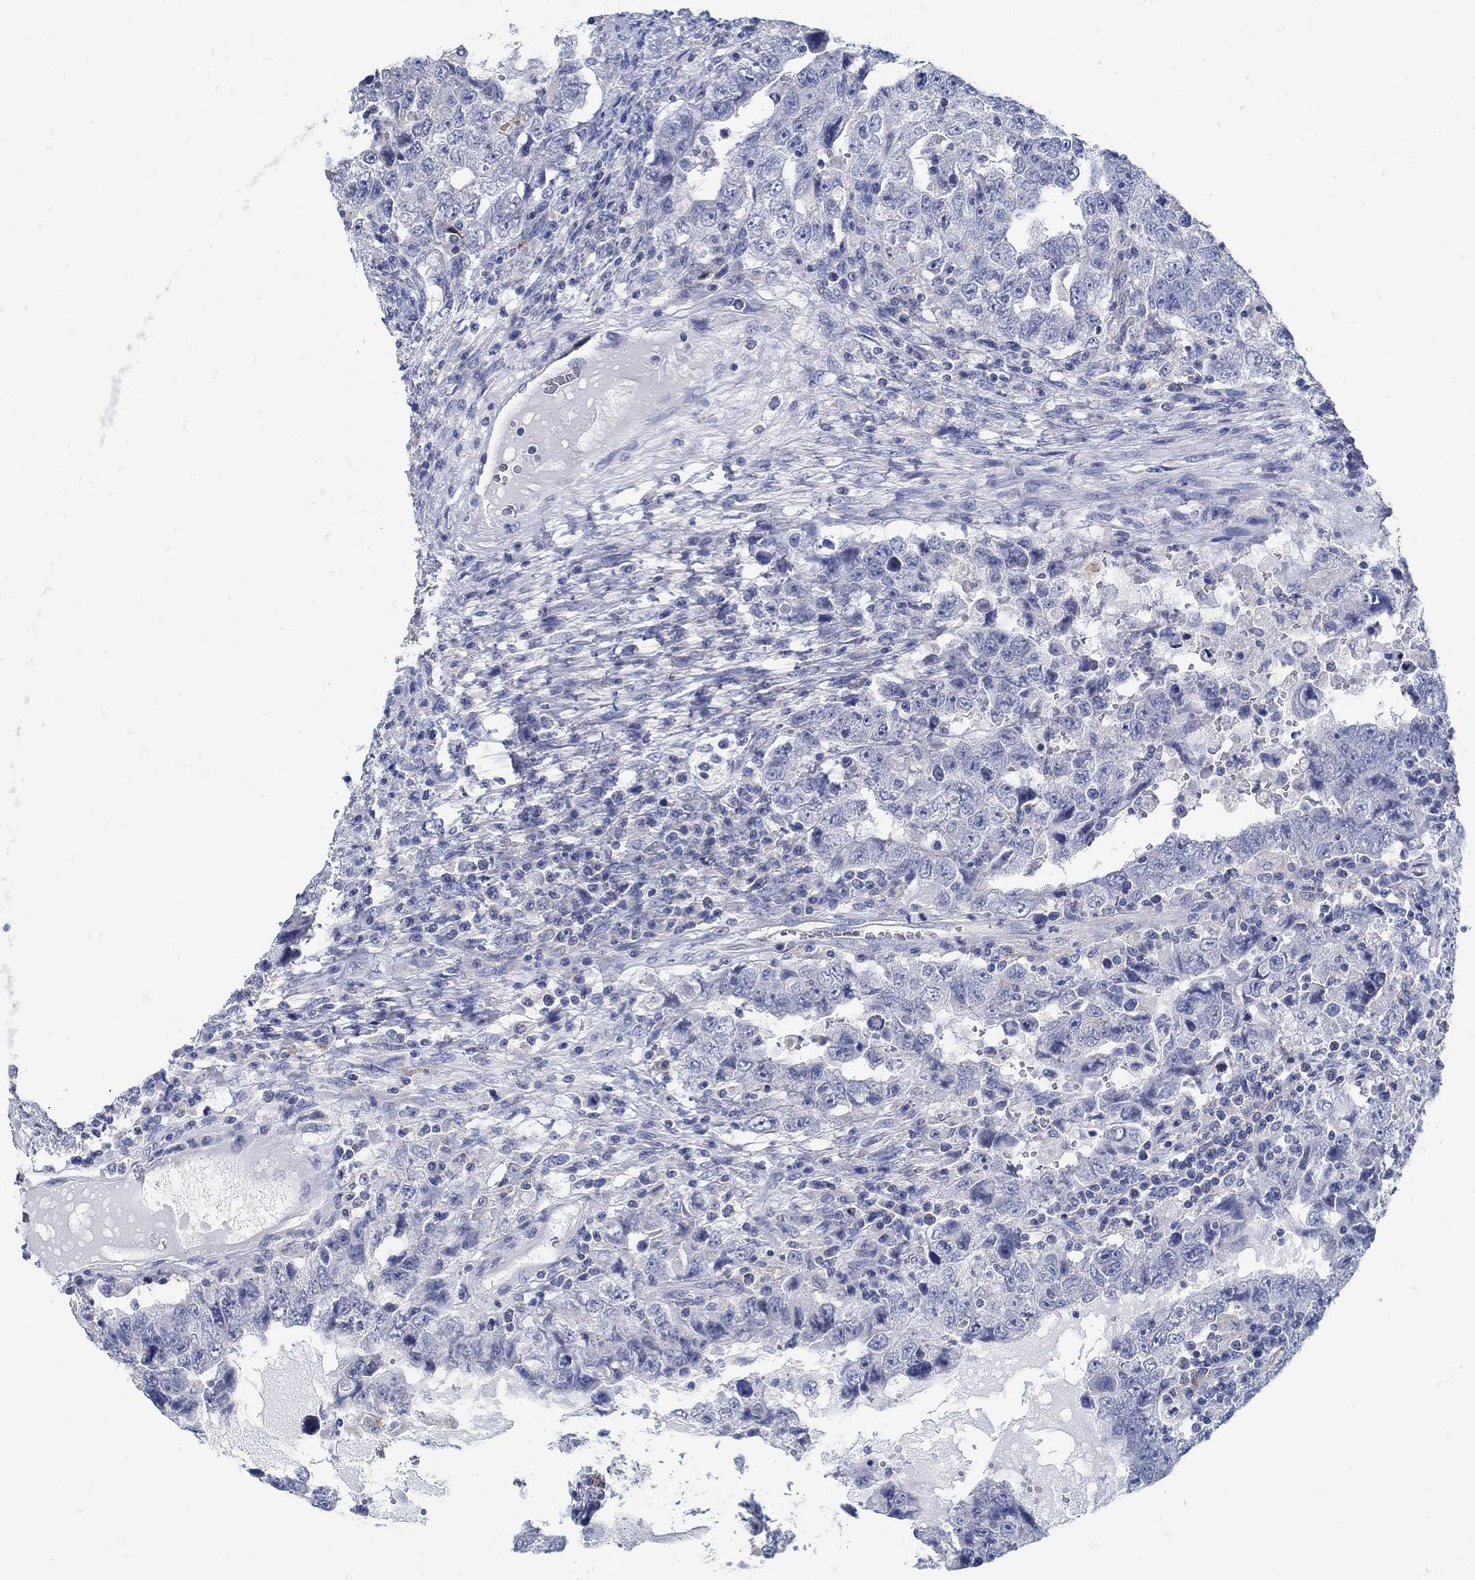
{"staining": {"intensity": "negative", "quantity": "none", "location": "none"}, "tissue": "testis cancer", "cell_type": "Tumor cells", "image_type": "cancer", "snomed": [{"axis": "morphology", "description": "Carcinoma, Embryonal, NOS"}, {"axis": "topography", "description": "Testis"}], "caption": "Immunohistochemistry (IHC) histopathology image of testis embryonal carcinoma stained for a protein (brown), which exhibits no positivity in tumor cells.", "gene": "ZFAND4", "patient": {"sex": "male", "age": 26}}